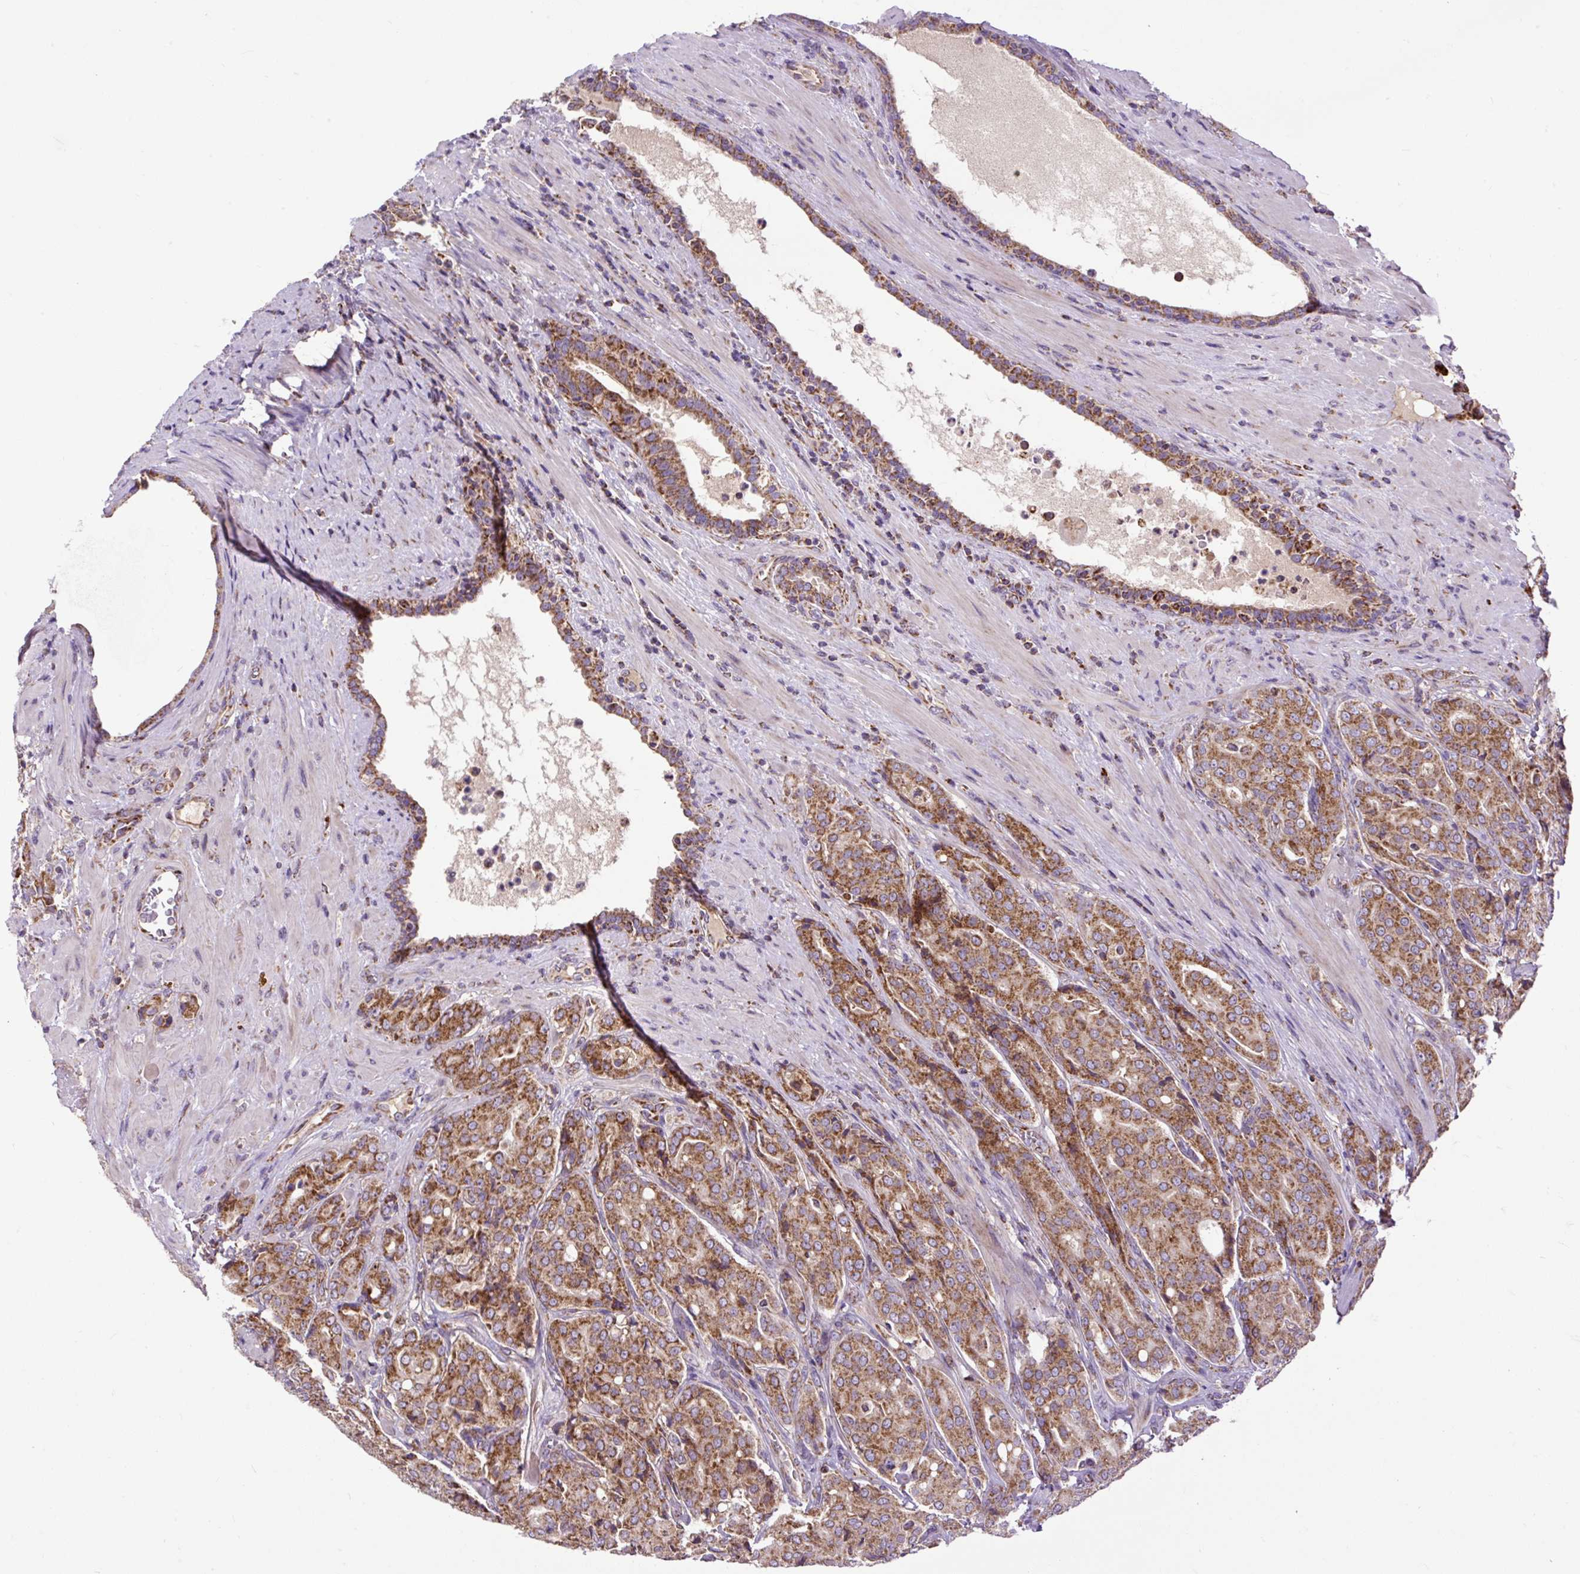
{"staining": {"intensity": "moderate", "quantity": ">75%", "location": "cytoplasmic/membranous"}, "tissue": "prostate cancer", "cell_type": "Tumor cells", "image_type": "cancer", "snomed": [{"axis": "morphology", "description": "Adenocarcinoma, High grade"}, {"axis": "topography", "description": "Prostate"}], "caption": "Prostate cancer was stained to show a protein in brown. There is medium levels of moderate cytoplasmic/membranous expression in about >75% of tumor cells. The staining was performed using DAB, with brown indicating positive protein expression. Nuclei are stained blue with hematoxylin.", "gene": "TOMM40", "patient": {"sex": "male", "age": 68}}